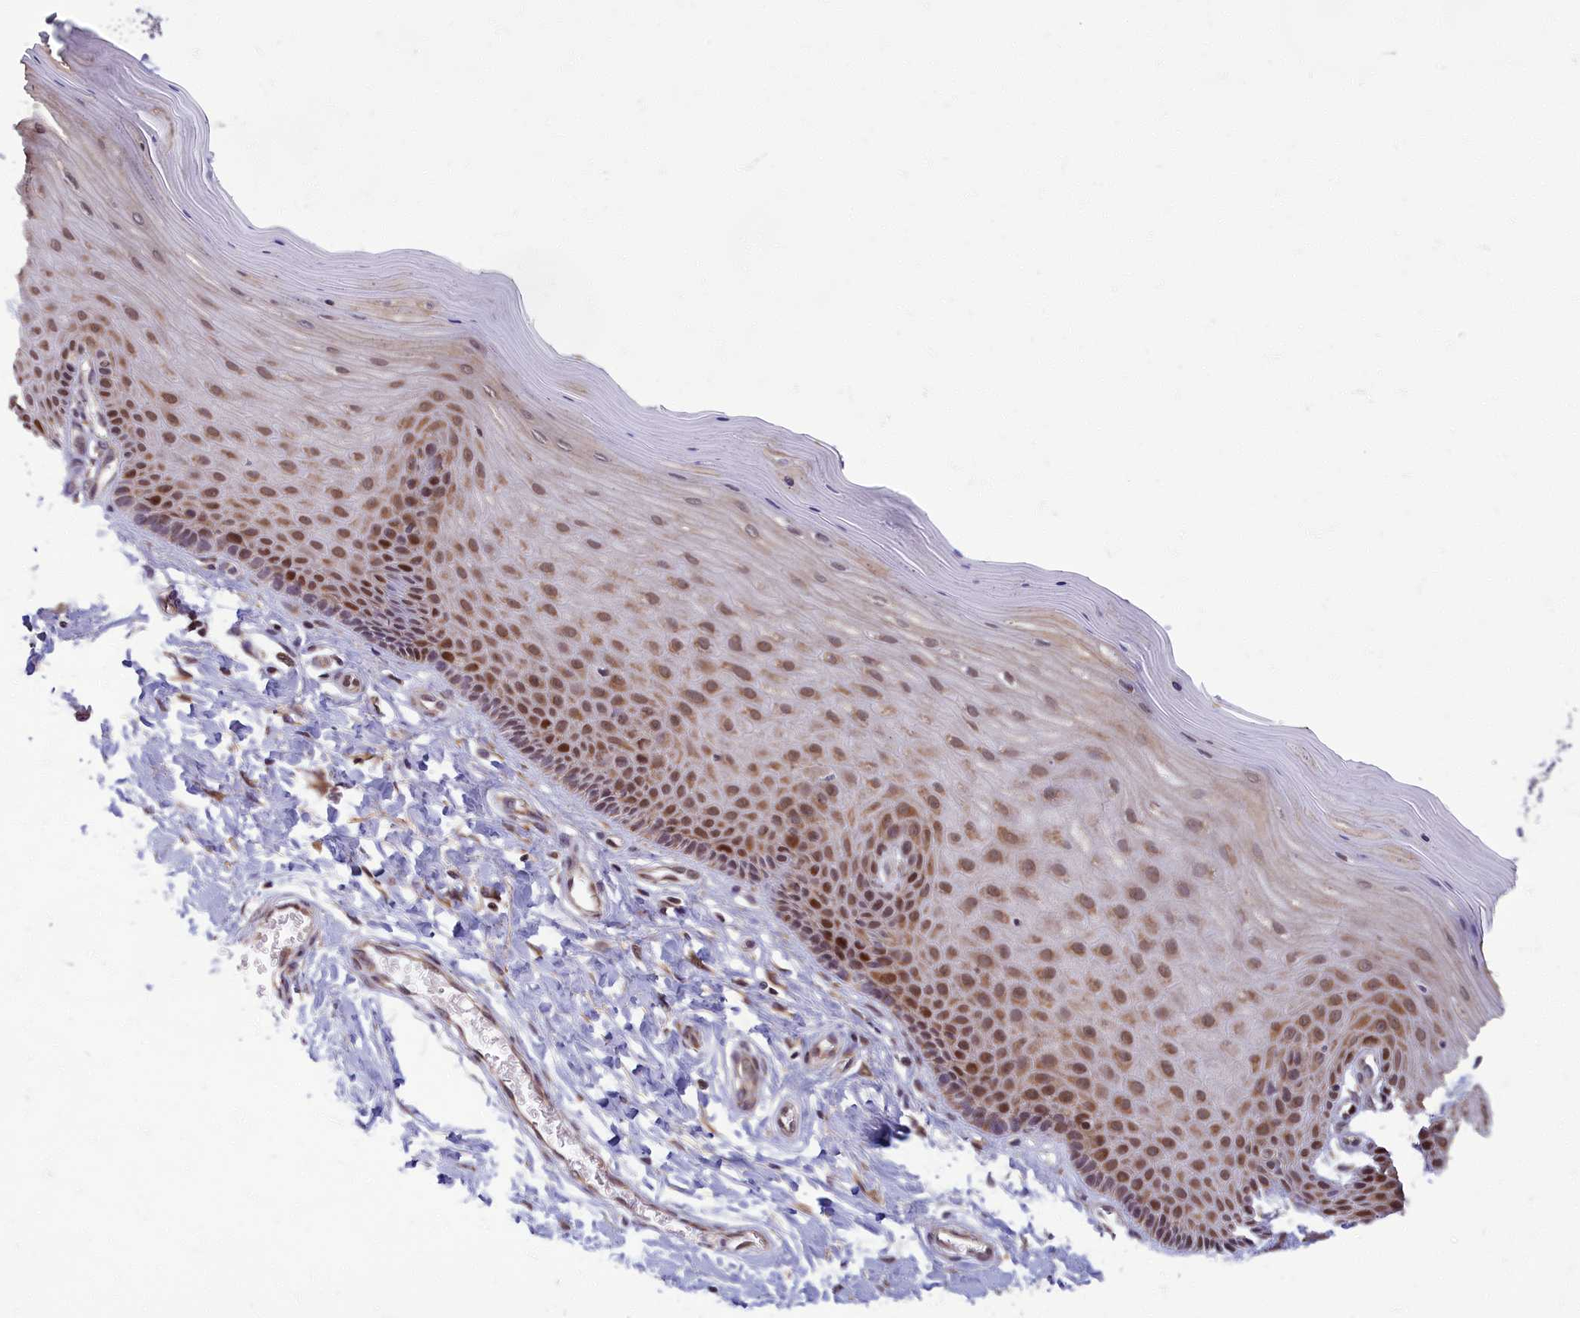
{"staining": {"intensity": "moderate", "quantity": "25%-75%", "location": "nuclear"}, "tissue": "cervix", "cell_type": "Glandular cells", "image_type": "normal", "snomed": [{"axis": "morphology", "description": "Normal tissue, NOS"}, {"axis": "topography", "description": "Cervix"}], "caption": "IHC (DAB) staining of normal human cervix reveals moderate nuclear protein expression in about 25%-75% of glandular cells.", "gene": "EARS2", "patient": {"sex": "female", "age": 55}}